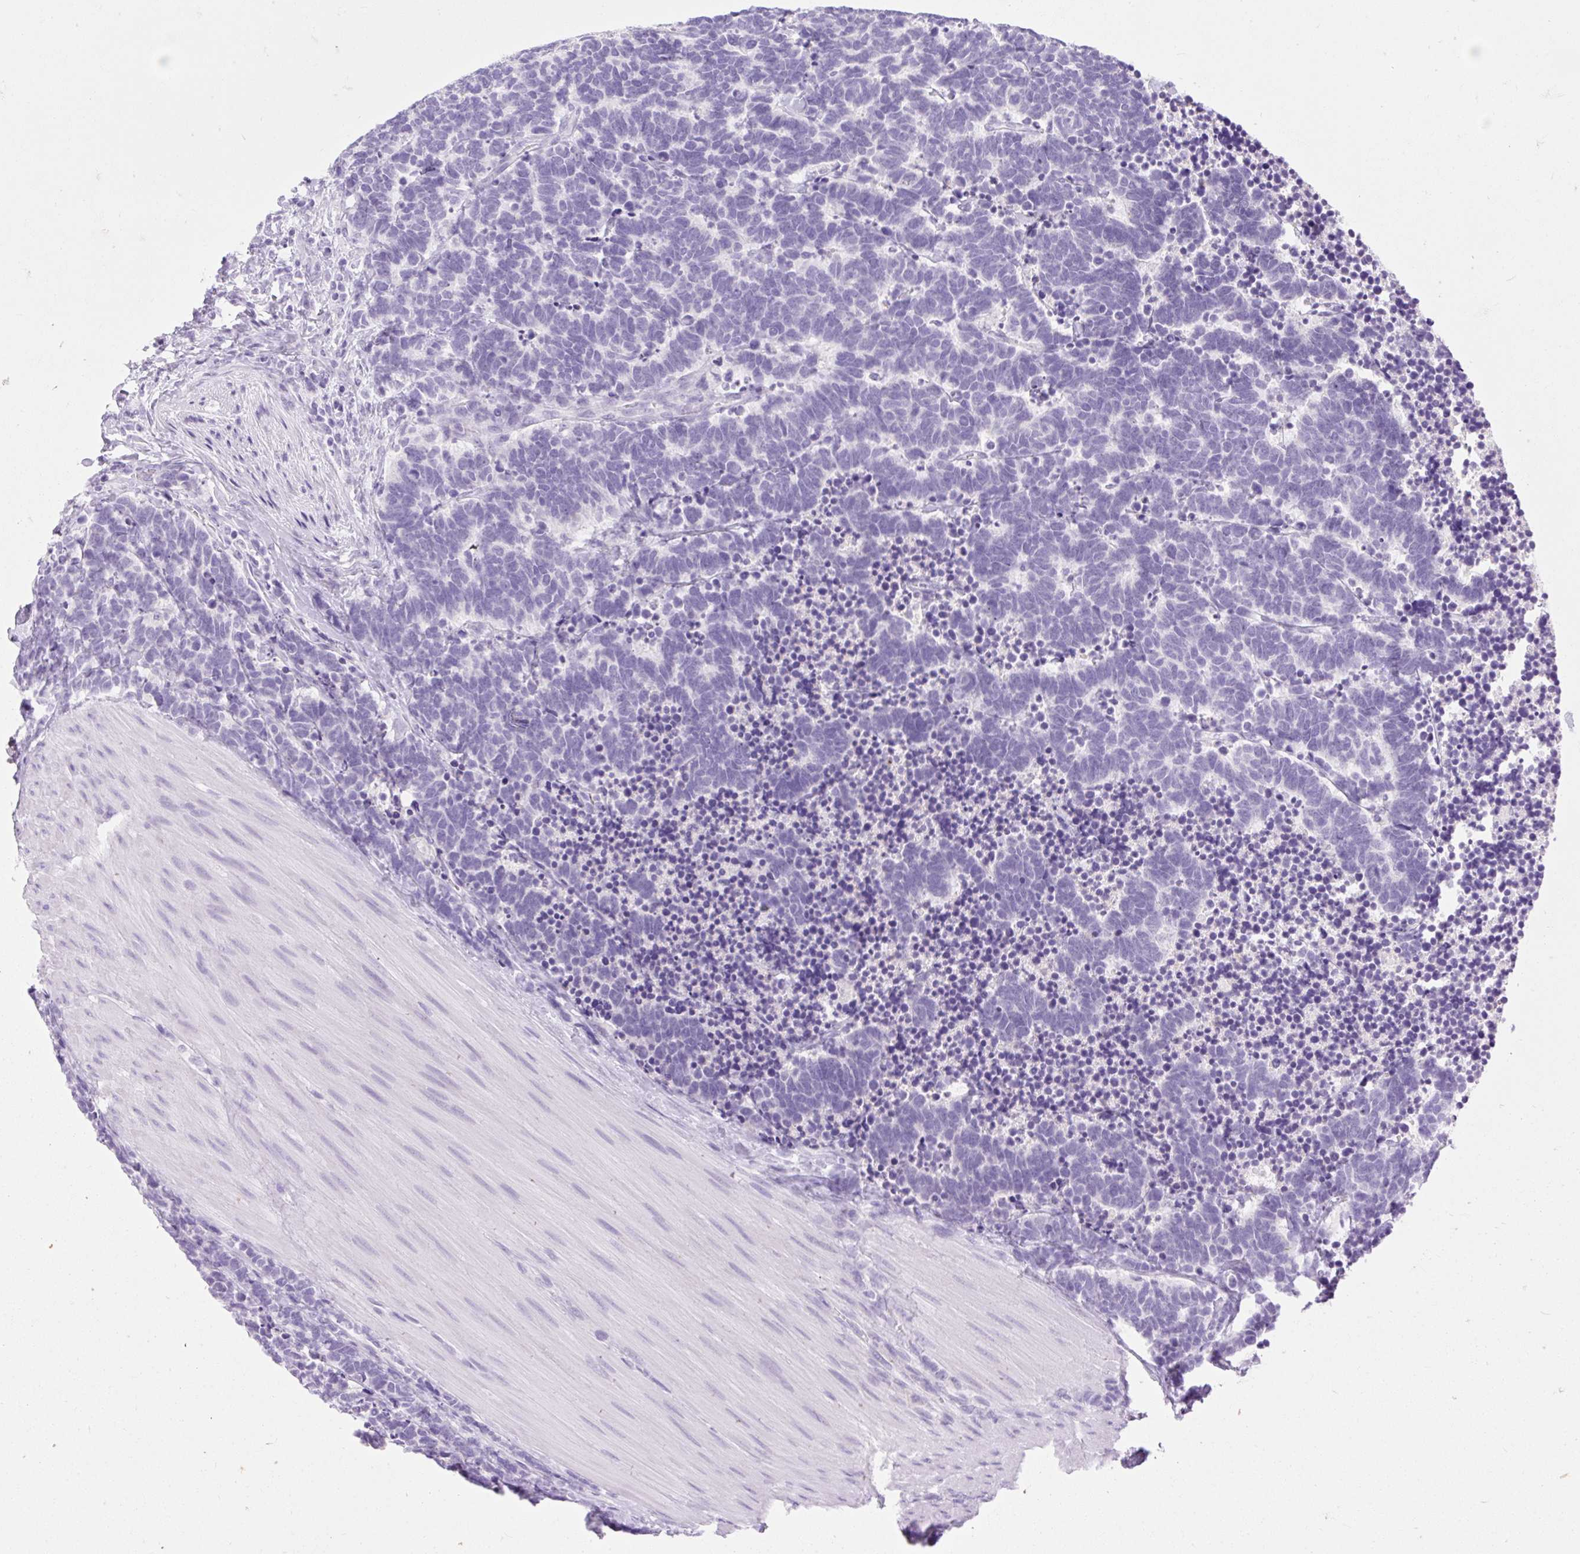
{"staining": {"intensity": "negative", "quantity": "none", "location": "none"}, "tissue": "carcinoid", "cell_type": "Tumor cells", "image_type": "cancer", "snomed": [{"axis": "morphology", "description": "Carcinoma, NOS"}, {"axis": "morphology", "description": "Carcinoid, malignant, NOS"}, {"axis": "topography", "description": "Urinary bladder"}], "caption": "Image shows no significant protein staining in tumor cells of carcinoma.", "gene": "SLC25A40", "patient": {"sex": "male", "age": 57}}